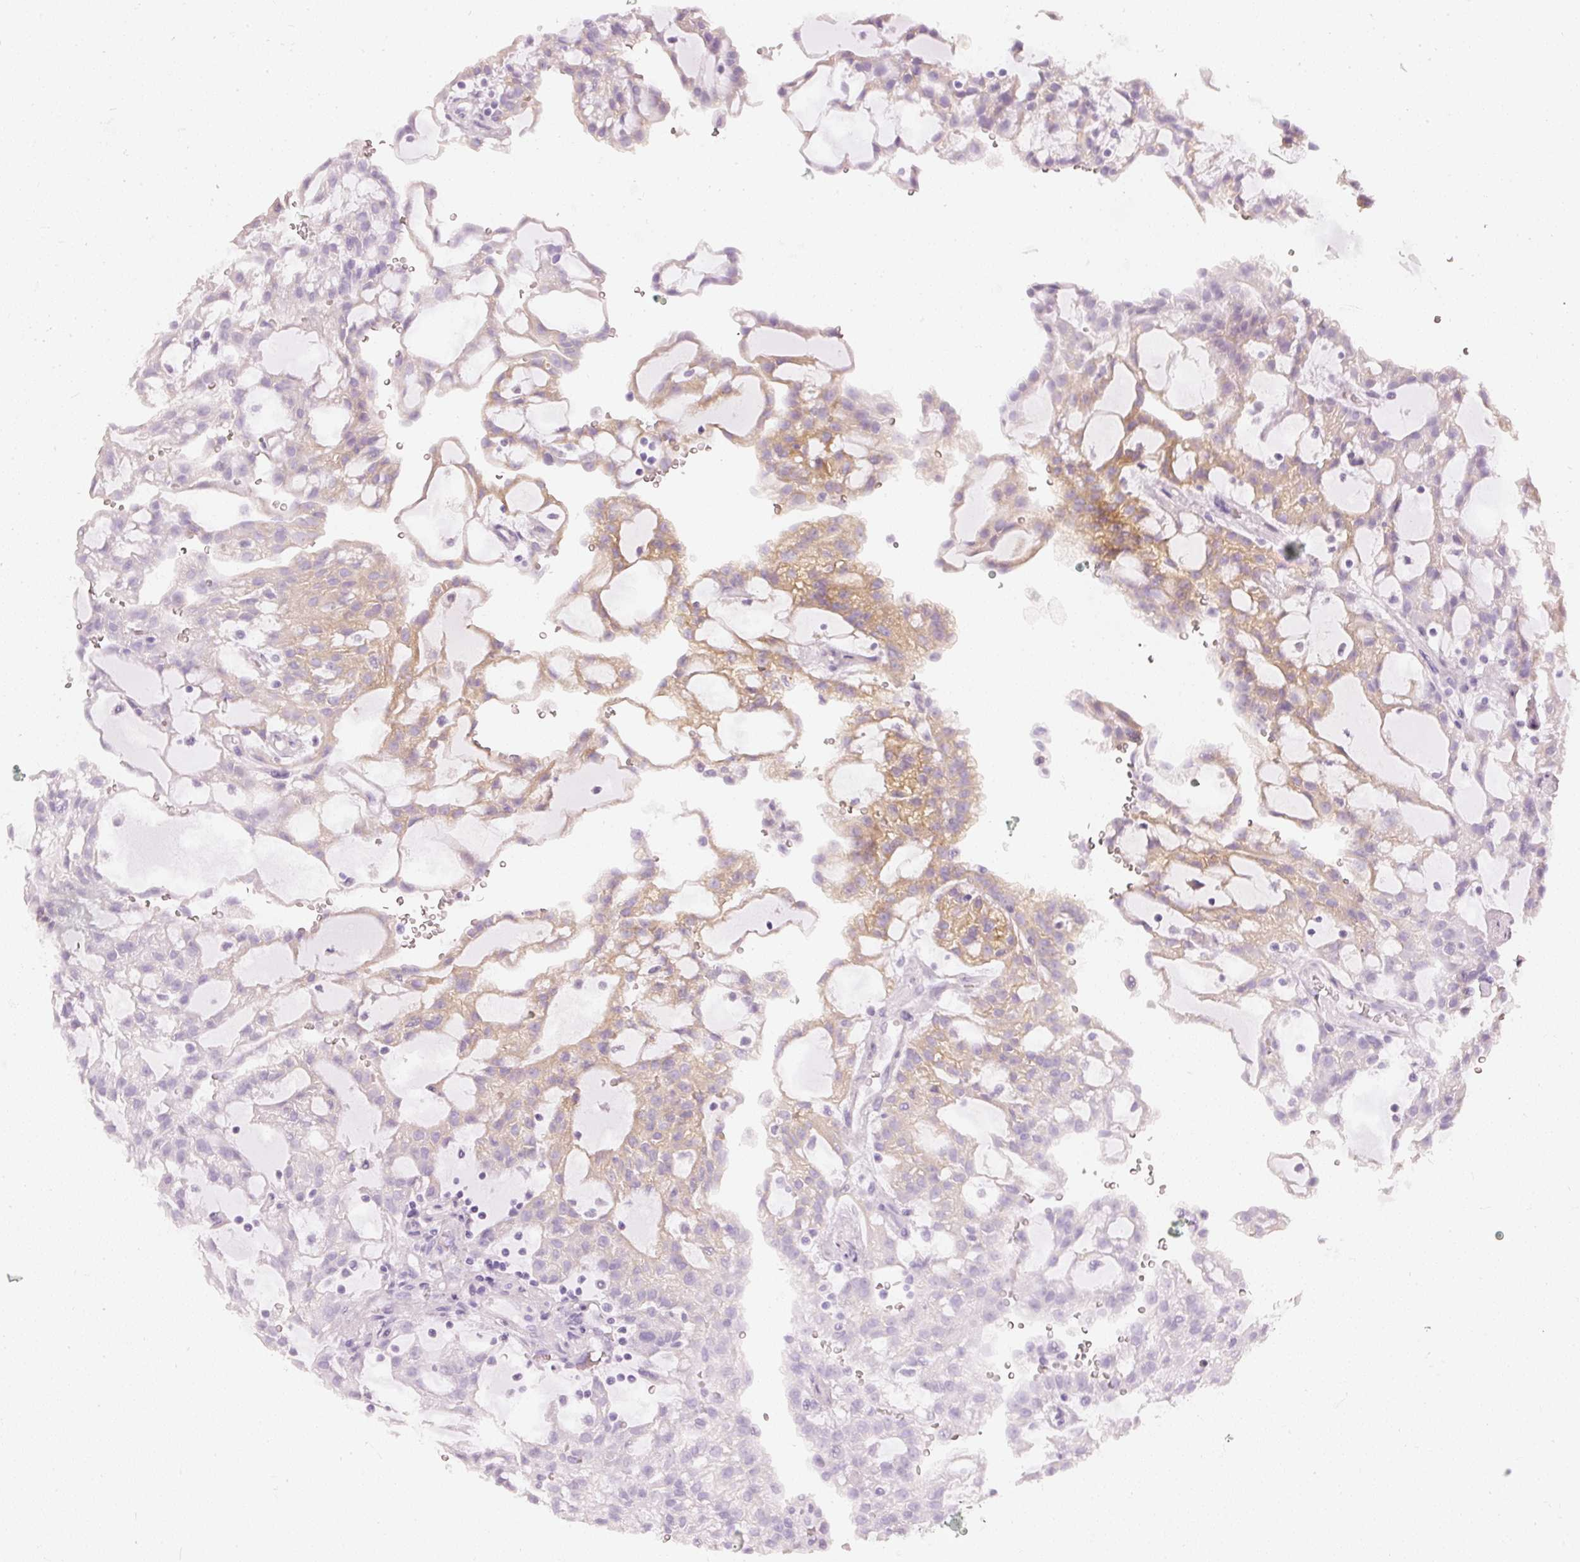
{"staining": {"intensity": "moderate", "quantity": "25%-75%", "location": "cytoplasmic/membranous"}, "tissue": "renal cancer", "cell_type": "Tumor cells", "image_type": "cancer", "snomed": [{"axis": "morphology", "description": "Adenocarcinoma, NOS"}, {"axis": "topography", "description": "Kidney"}], "caption": "Immunohistochemistry photomicrograph of adenocarcinoma (renal) stained for a protein (brown), which displays medium levels of moderate cytoplasmic/membranous staining in about 25%-75% of tumor cells.", "gene": "CNP", "patient": {"sex": "male", "age": 63}}